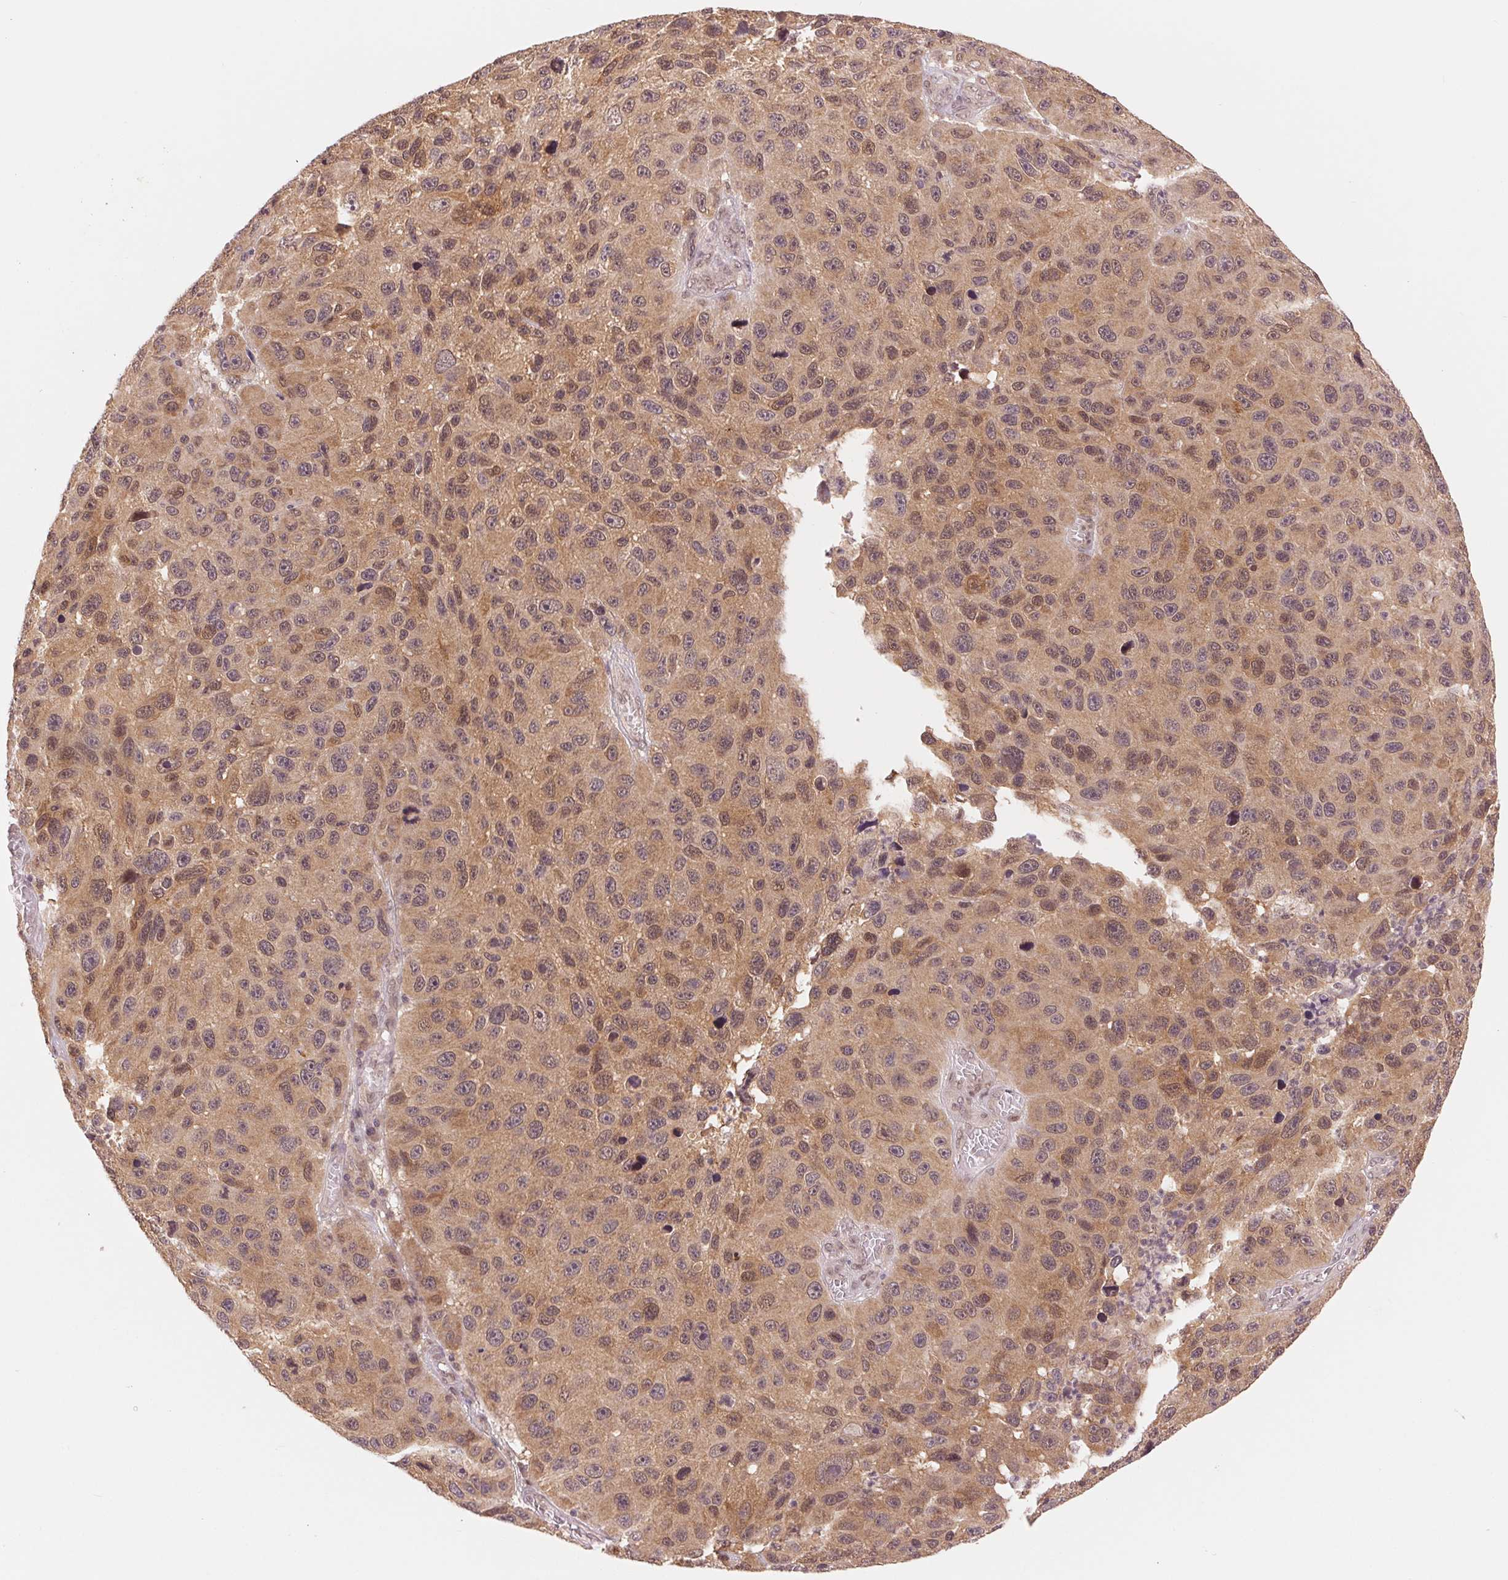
{"staining": {"intensity": "moderate", "quantity": ">75%", "location": "cytoplasmic/membranous,nuclear"}, "tissue": "melanoma", "cell_type": "Tumor cells", "image_type": "cancer", "snomed": [{"axis": "morphology", "description": "Malignant melanoma, NOS"}, {"axis": "topography", "description": "Skin"}], "caption": "Melanoma tissue displays moderate cytoplasmic/membranous and nuclear positivity in approximately >75% of tumor cells, visualized by immunohistochemistry. Using DAB (3,3'-diaminobenzidine) (brown) and hematoxylin (blue) stains, captured at high magnification using brightfield microscopy.", "gene": "ERI3", "patient": {"sex": "male", "age": 53}}